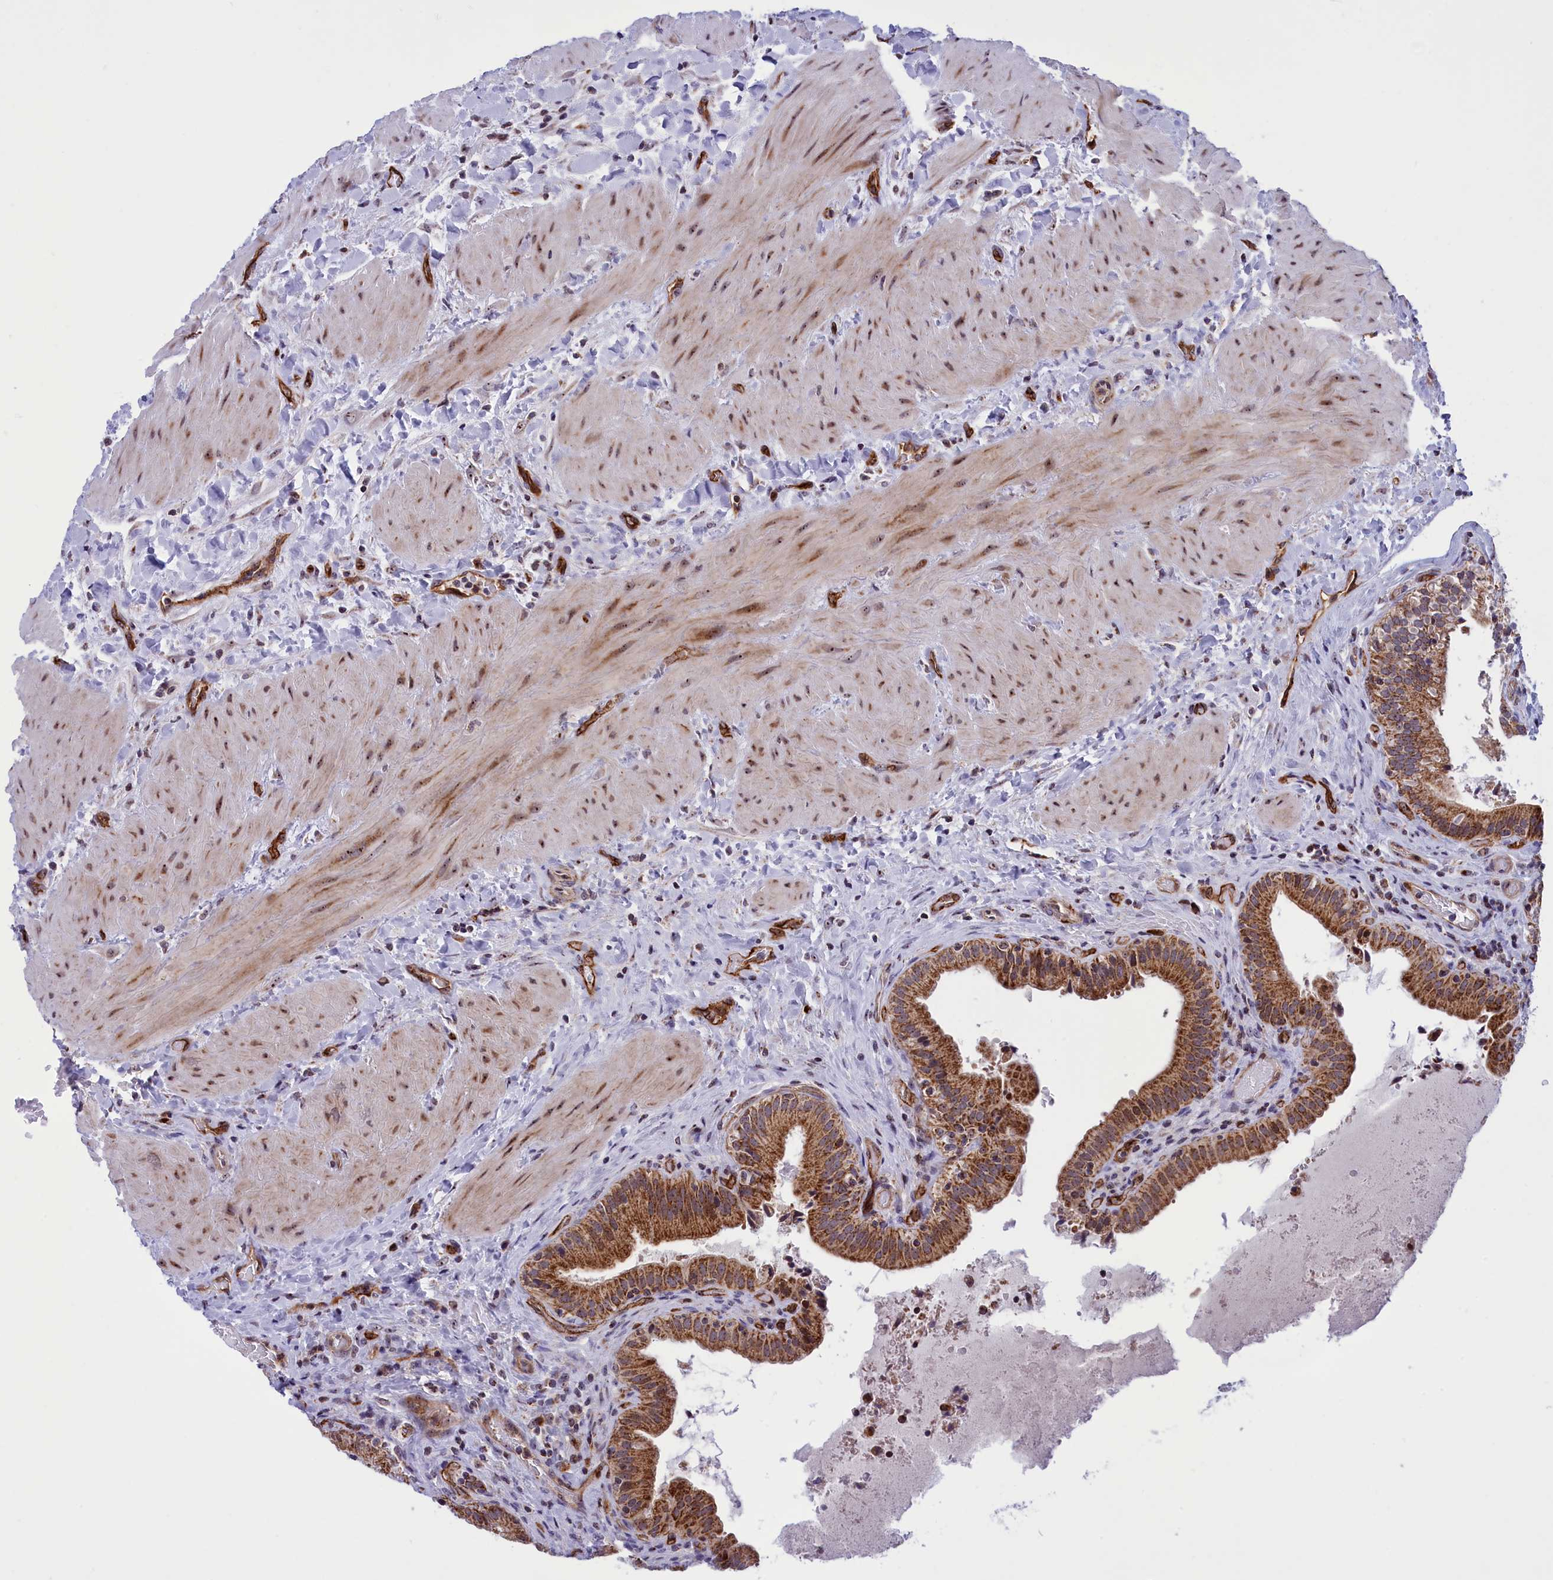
{"staining": {"intensity": "strong", "quantity": ">75%", "location": "cytoplasmic/membranous"}, "tissue": "gallbladder", "cell_type": "Glandular cells", "image_type": "normal", "snomed": [{"axis": "morphology", "description": "Normal tissue, NOS"}, {"axis": "topography", "description": "Gallbladder"}], "caption": "The micrograph reveals a brown stain indicating the presence of a protein in the cytoplasmic/membranous of glandular cells in gallbladder.", "gene": "MPND", "patient": {"sex": "male", "age": 24}}